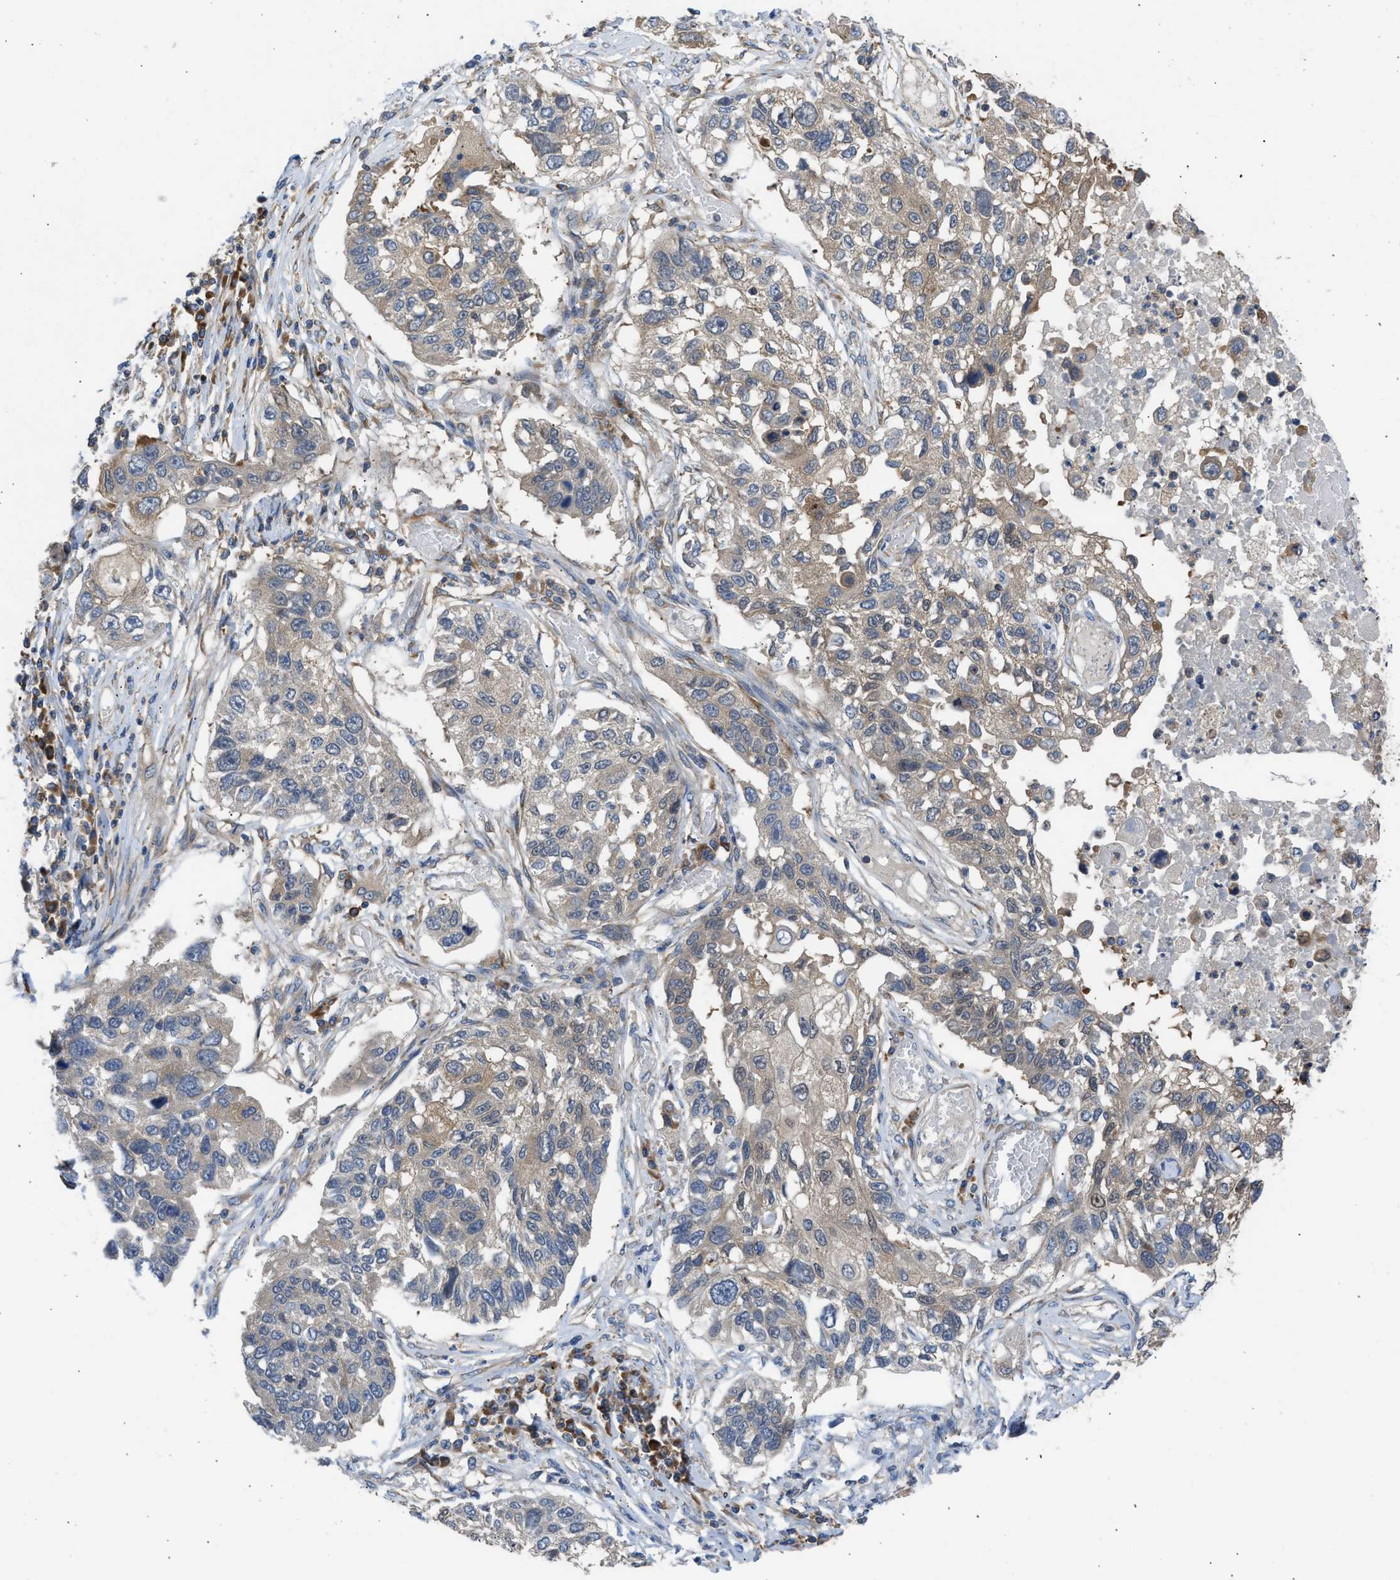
{"staining": {"intensity": "weak", "quantity": ">75%", "location": "cytoplasmic/membranous"}, "tissue": "lung cancer", "cell_type": "Tumor cells", "image_type": "cancer", "snomed": [{"axis": "morphology", "description": "Squamous cell carcinoma, NOS"}, {"axis": "topography", "description": "Lung"}], "caption": "Immunohistochemistry (IHC) image of neoplastic tissue: lung cancer stained using immunohistochemistry reveals low levels of weak protein expression localized specifically in the cytoplasmic/membranous of tumor cells, appearing as a cytoplasmic/membranous brown color.", "gene": "CHKB", "patient": {"sex": "male", "age": 71}}